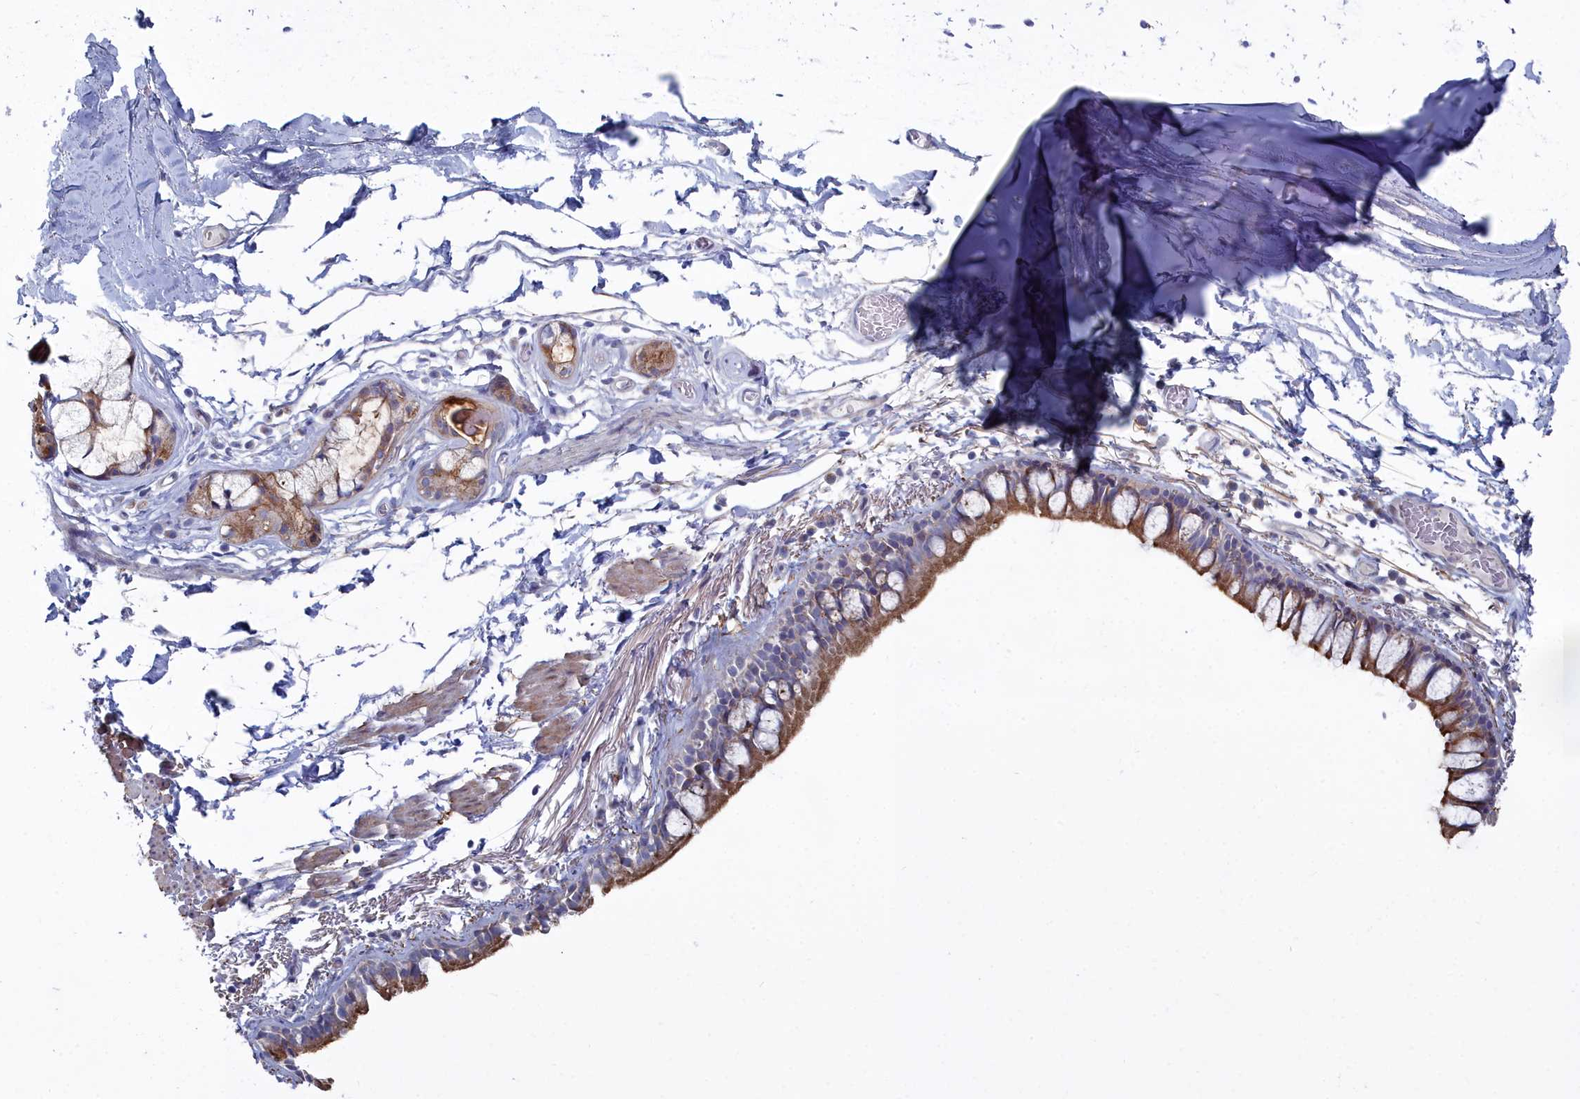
{"staining": {"intensity": "moderate", "quantity": ">75%", "location": "cytoplasmic/membranous"}, "tissue": "bronchus", "cell_type": "Respiratory epithelial cells", "image_type": "normal", "snomed": [{"axis": "morphology", "description": "Normal tissue, NOS"}, {"axis": "topography", "description": "Cartilage tissue"}], "caption": "Protein positivity by IHC demonstrates moderate cytoplasmic/membranous staining in about >75% of respiratory epithelial cells in benign bronchus.", "gene": "SHISAL2A", "patient": {"sex": "male", "age": 63}}